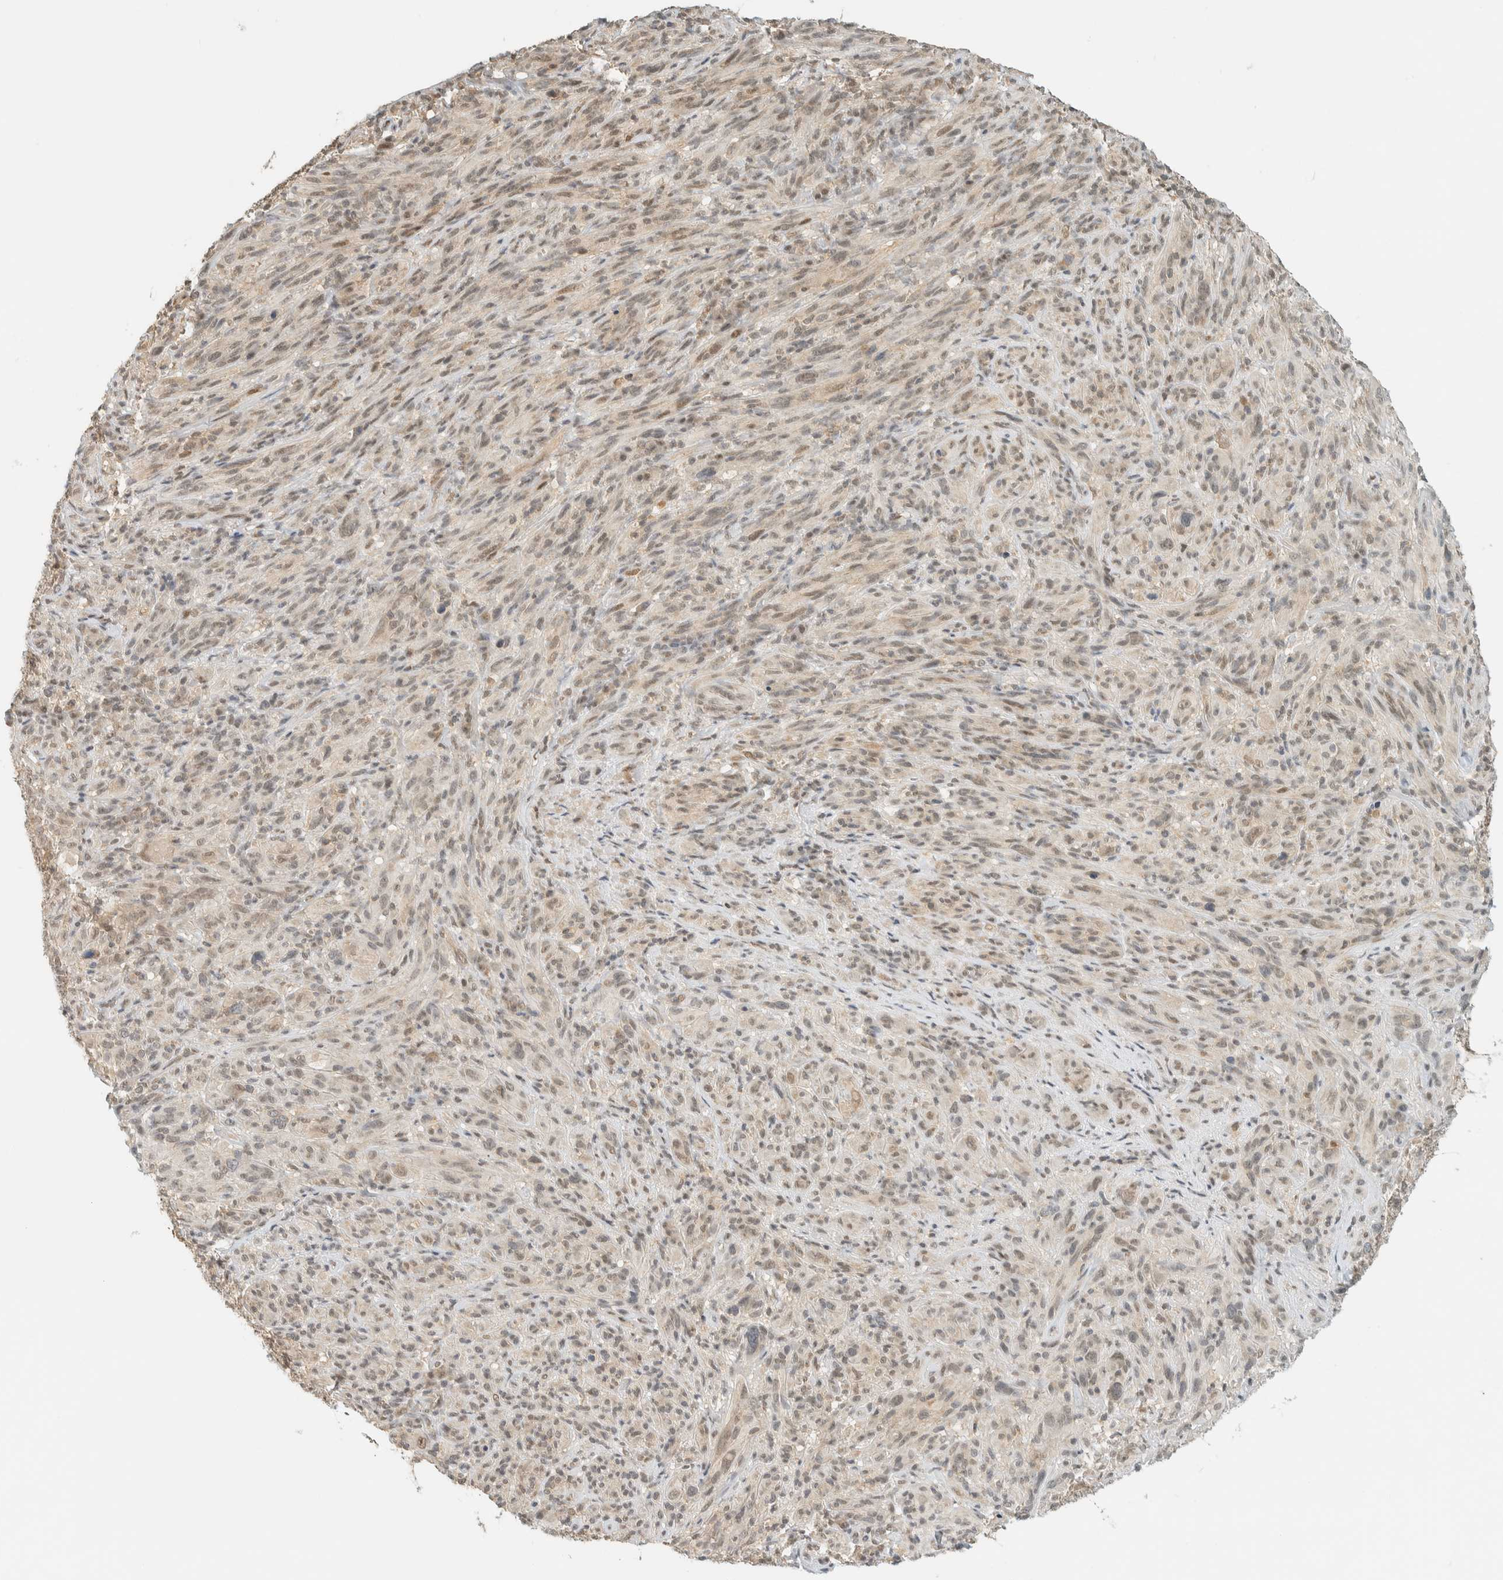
{"staining": {"intensity": "weak", "quantity": "<25%", "location": "cytoplasmic/membranous"}, "tissue": "melanoma", "cell_type": "Tumor cells", "image_type": "cancer", "snomed": [{"axis": "morphology", "description": "Malignant melanoma, NOS"}, {"axis": "topography", "description": "Skin of head"}], "caption": "Immunohistochemistry (IHC) of human melanoma exhibits no expression in tumor cells.", "gene": "KIFAP3", "patient": {"sex": "male", "age": 96}}